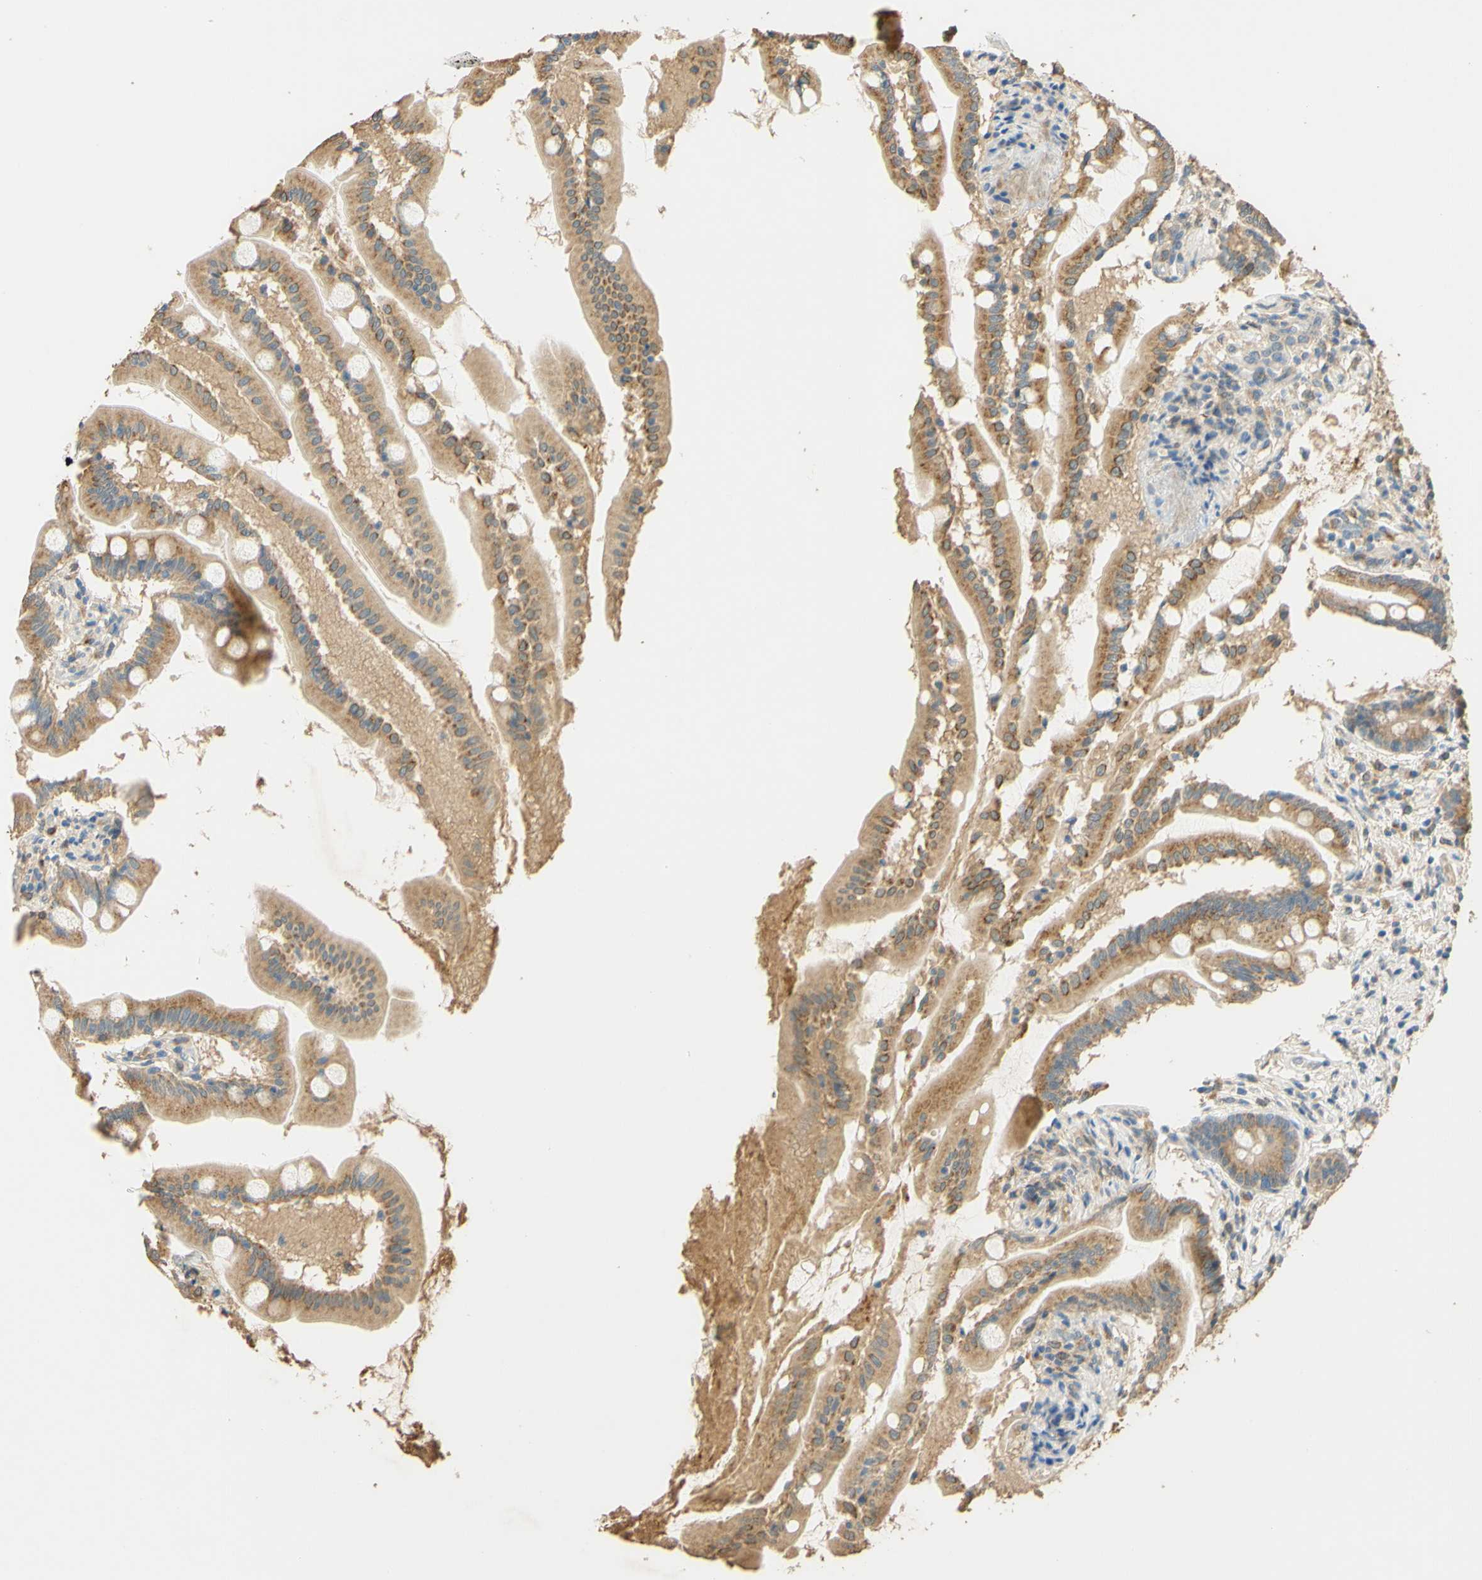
{"staining": {"intensity": "moderate", "quantity": ">75%", "location": "cytoplasmic/membranous"}, "tissue": "small intestine", "cell_type": "Glandular cells", "image_type": "normal", "snomed": [{"axis": "morphology", "description": "Normal tissue, NOS"}, {"axis": "topography", "description": "Small intestine"}], "caption": "Small intestine stained for a protein (brown) shows moderate cytoplasmic/membranous positive staining in approximately >75% of glandular cells.", "gene": "ENTREP2", "patient": {"sex": "female", "age": 56}}